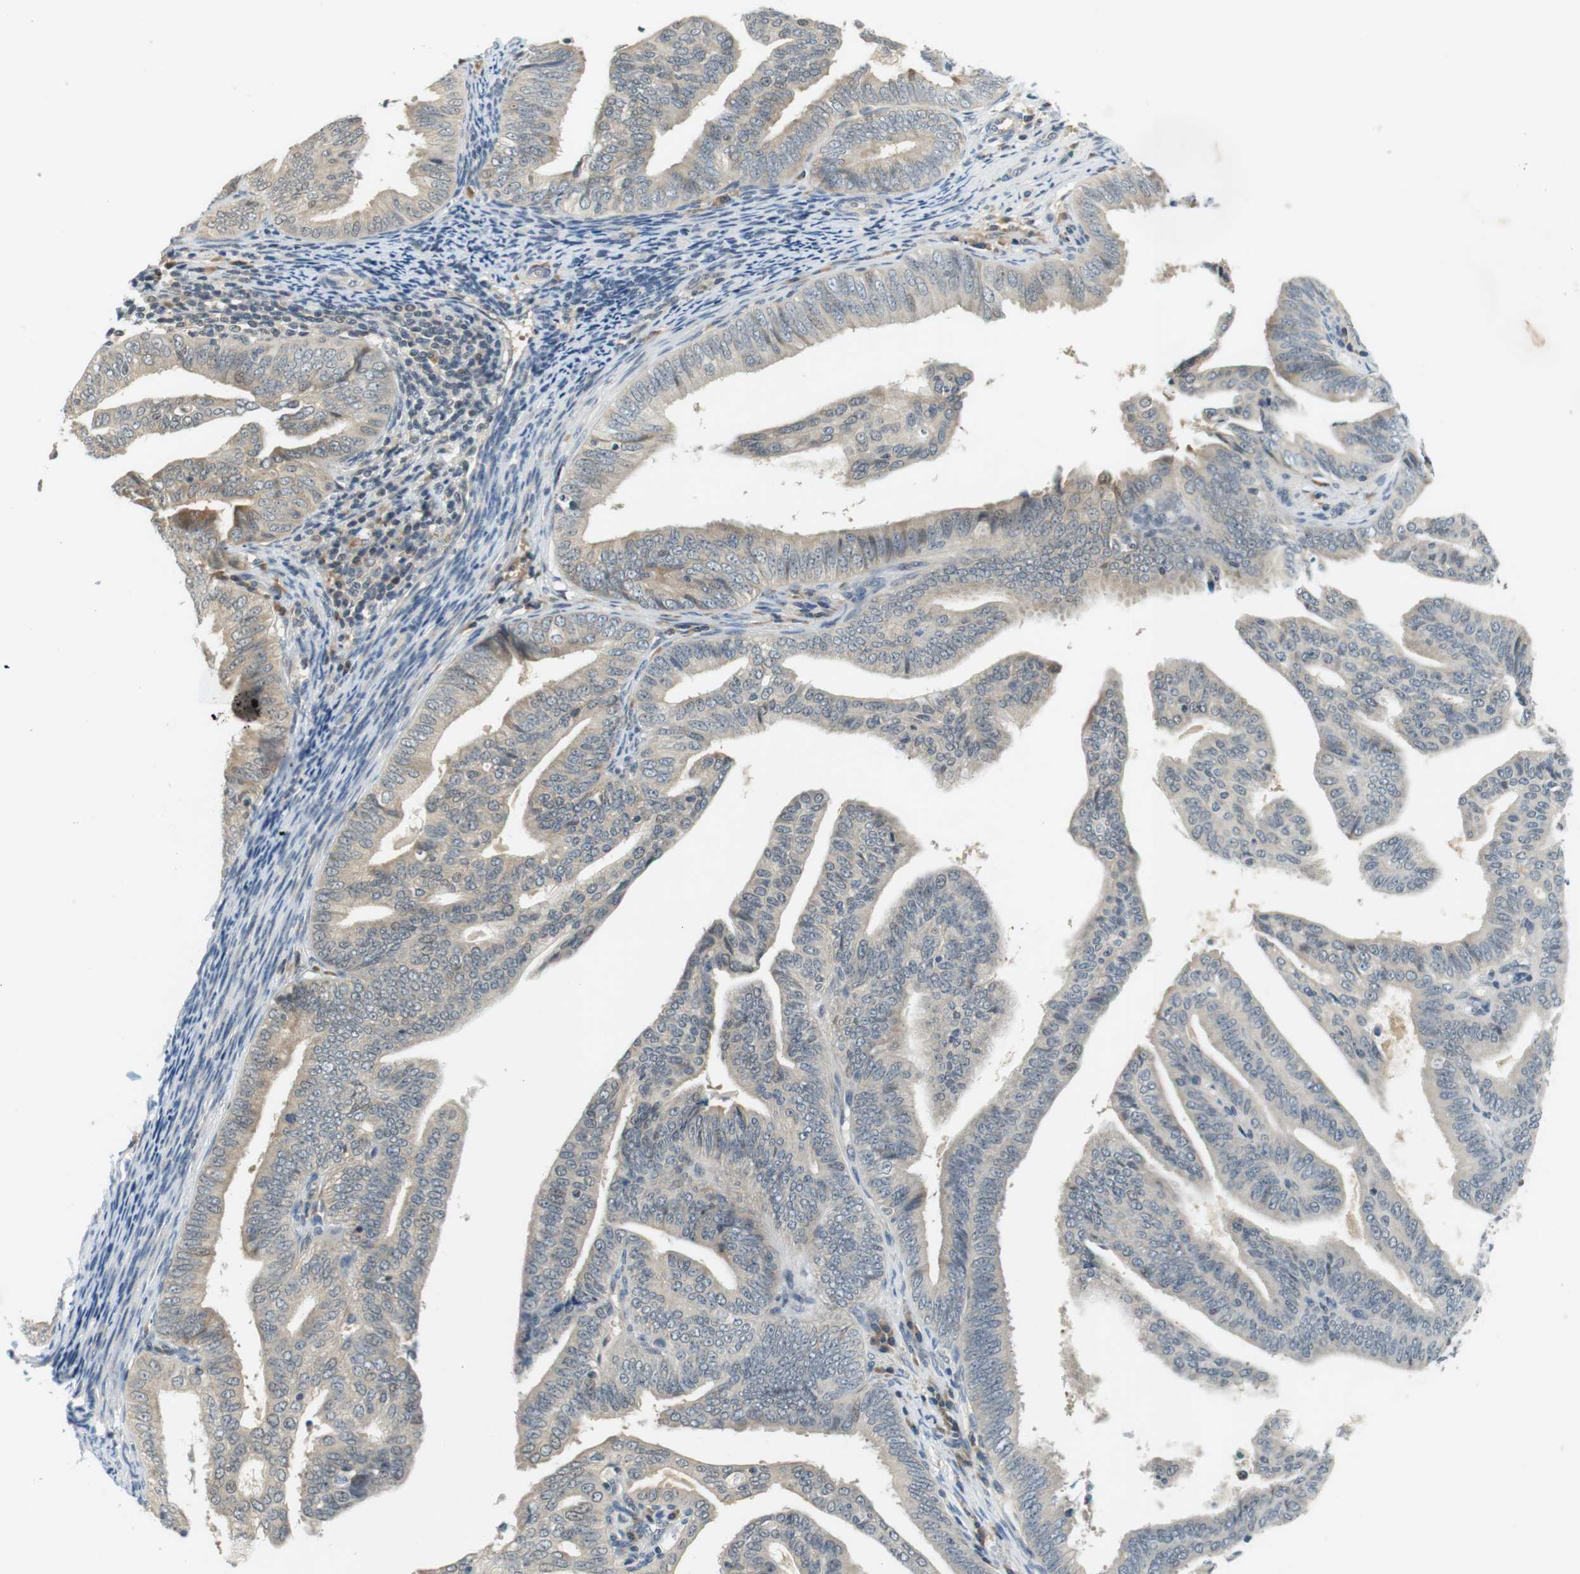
{"staining": {"intensity": "negative", "quantity": "none", "location": "none"}, "tissue": "endometrial cancer", "cell_type": "Tumor cells", "image_type": "cancer", "snomed": [{"axis": "morphology", "description": "Adenocarcinoma, NOS"}, {"axis": "topography", "description": "Endometrium"}], "caption": "A photomicrograph of adenocarcinoma (endometrial) stained for a protein shows no brown staining in tumor cells. Nuclei are stained in blue.", "gene": "WNT7A", "patient": {"sex": "female", "age": 58}}